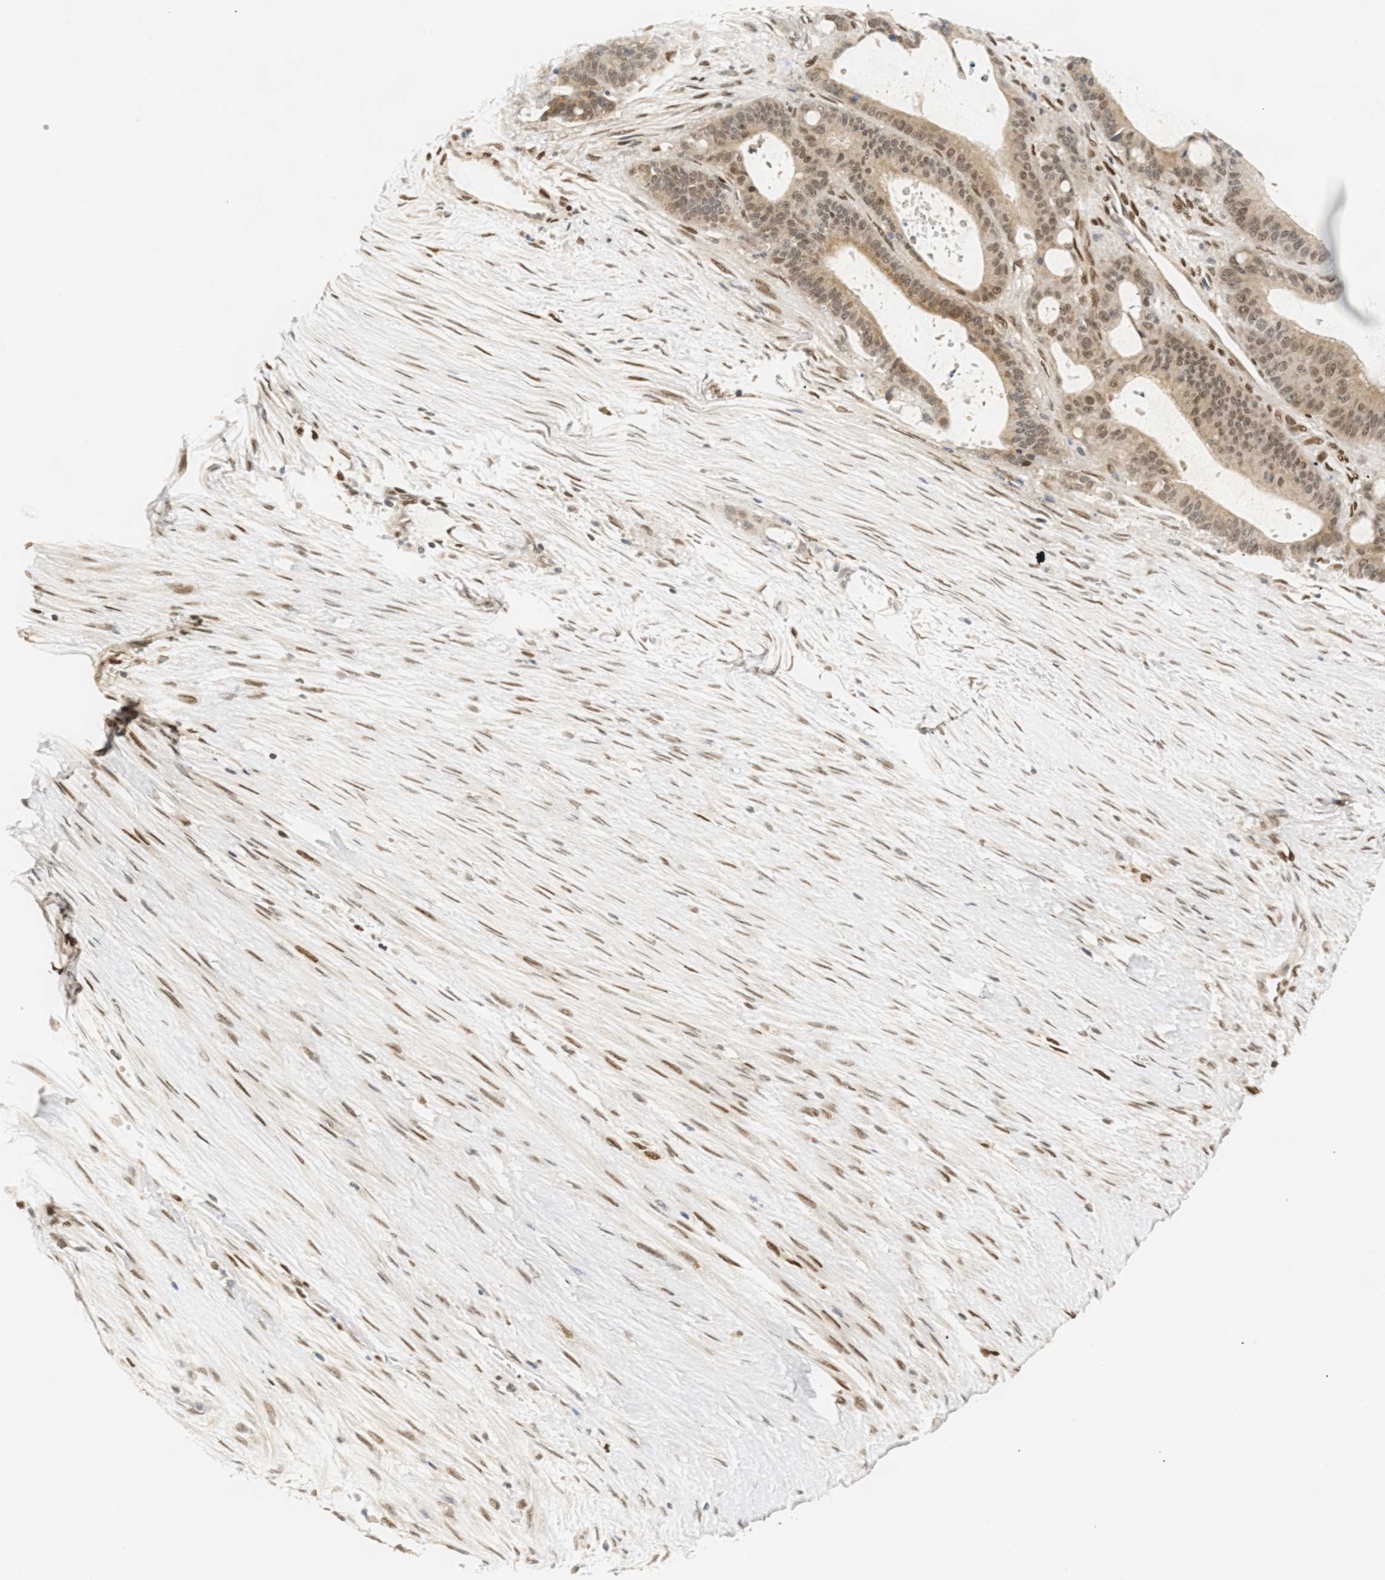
{"staining": {"intensity": "moderate", "quantity": ">75%", "location": "nuclear"}, "tissue": "liver cancer", "cell_type": "Tumor cells", "image_type": "cancer", "snomed": [{"axis": "morphology", "description": "Cholangiocarcinoma"}, {"axis": "topography", "description": "Liver"}], "caption": "Liver cancer (cholangiocarcinoma) stained for a protein (brown) shows moderate nuclear positive expression in about >75% of tumor cells.", "gene": "SSBP2", "patient": {"sex": "female", "age": 73}}